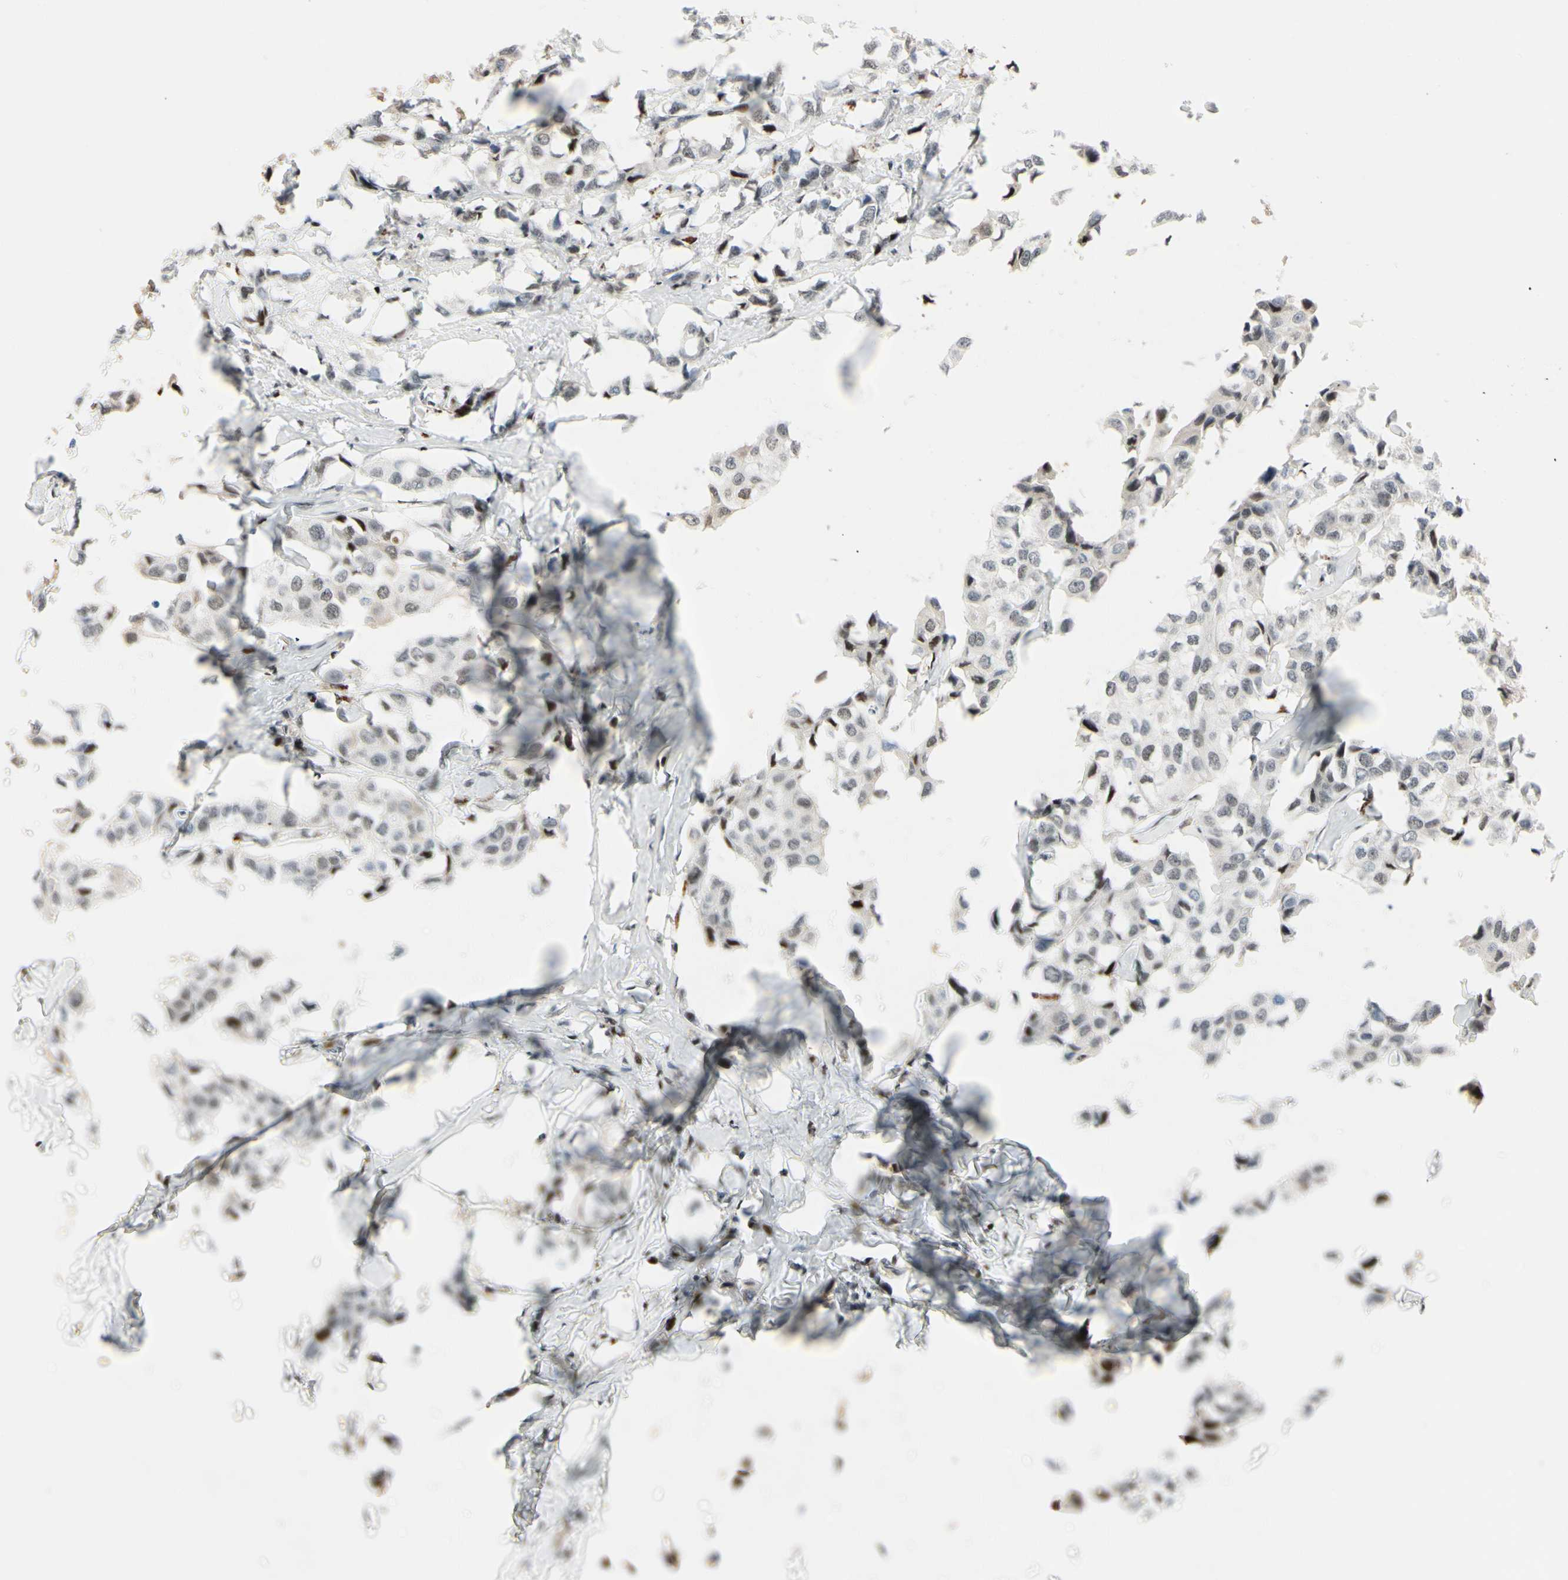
{"staining": {"intensity": "weak", "quantity": "25%-75%", "location": "nuclear"}, "tissue": "breast cancer", "cell_type": "Tumor cells", "image_type": "cancer", "snomed": [{"axis": "morphology", "description": "Duct carcinoma"}, {"axis": "topography", "description": "Breast"}], "caption": "There is low levels of weak nuclear expression in tumor cells of breast infiltrating ductal carcinoma, as demonstrated by immunohistochemical staining (brown color).", "gene": "FOXO3", "patient": {"sex": "female", "age": 80}}